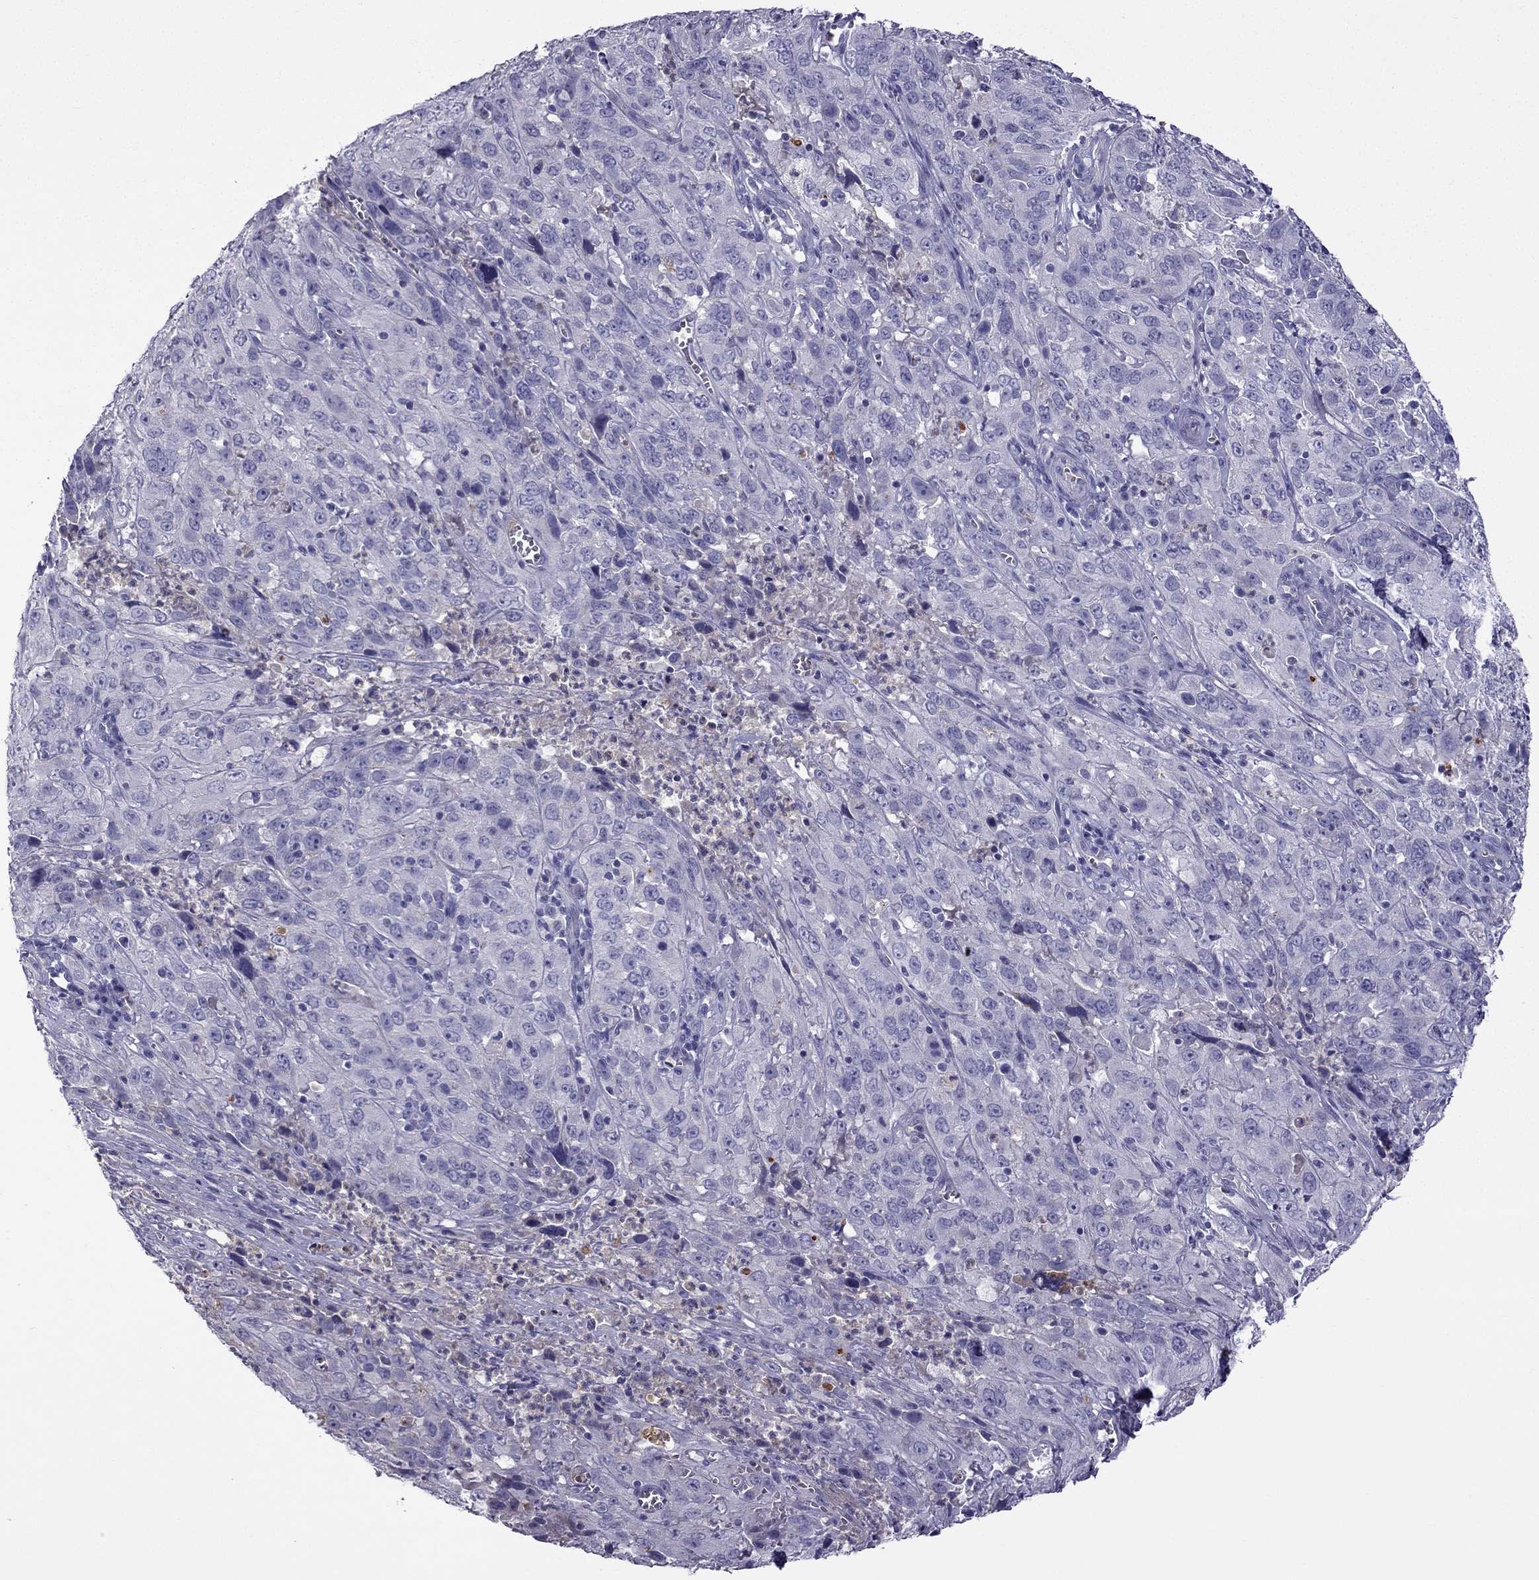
{"staining": {"intensity": "negative", "quantity": "none", "location": "none"}, "tissue": "cervical cancer", "cell_type": "Tumor cells", "image_type": "cancer", "snomed": [{"axis": "morphology", "description": "Squamous cell carcinoma, NOS"}, {"axis": "topography", "description": "Cervix"}], "caption": "DAB immunohistochemical staining of human squamous cell carcinoma (cervical) reveals no significant positivity in tumor cells.", "gene": "STOML3", "patient": {"sex": "female", "age": 32}}